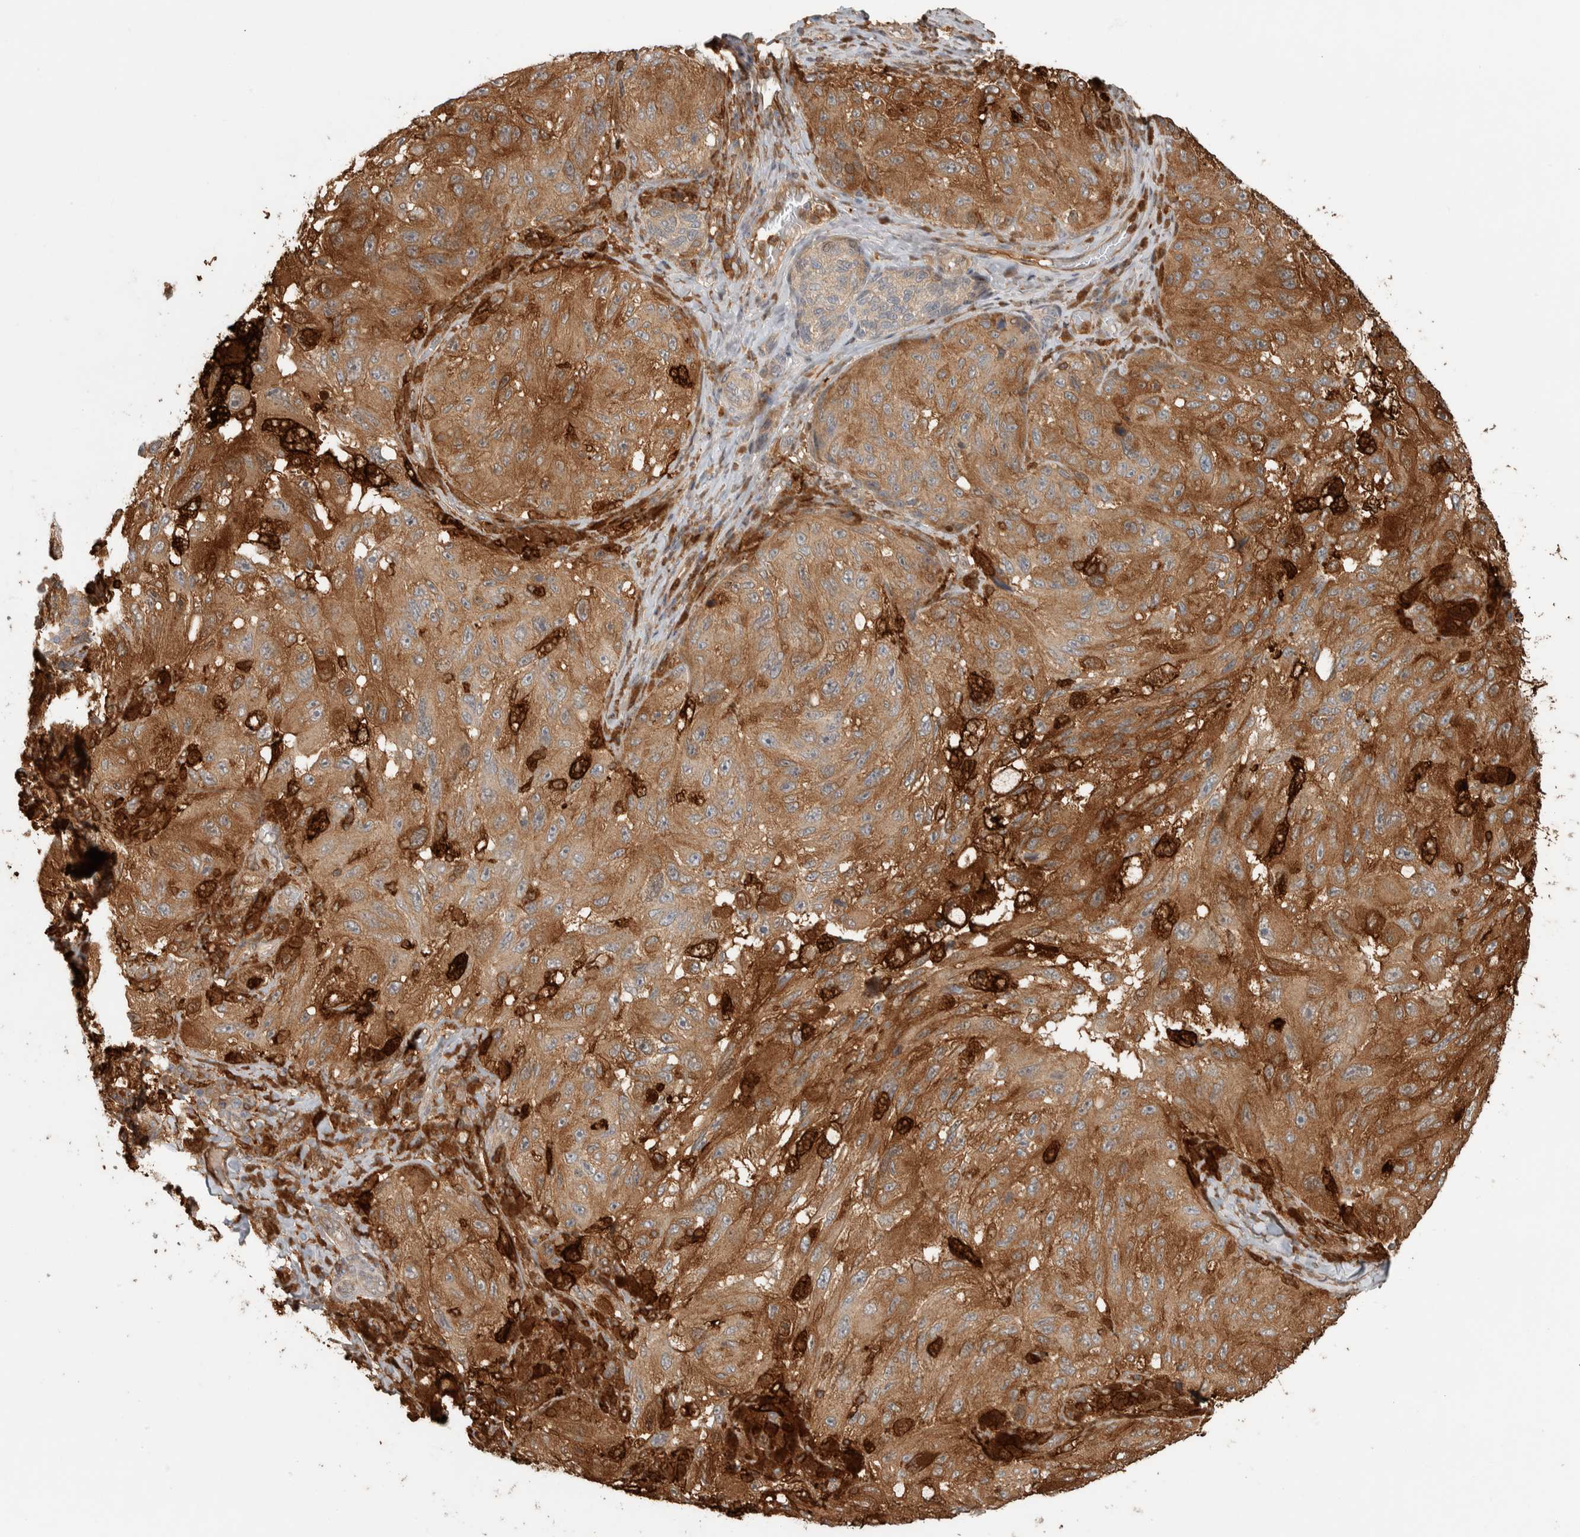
{"staining": {"intensity": "strong", "quantity": ">75%", "location": "cytoplasmic/membranous"}, "tissue": "melanoma", "cell_type": "Tumor cells", "image_type": "cancer", "snomed": [{"axis": "morphology", "description": "Malignant melanoma, NOS"}, {"axis": "topography", "description": "Skin"}], "caption": "Immunohistochemistry (IHC) of melanoma exhibits high levels of strong cytoplasmic/membranous positivity in about >75% of tumor cells.", "gene": "CNTROB", "patient": {"sex": "female", "age": 73}}